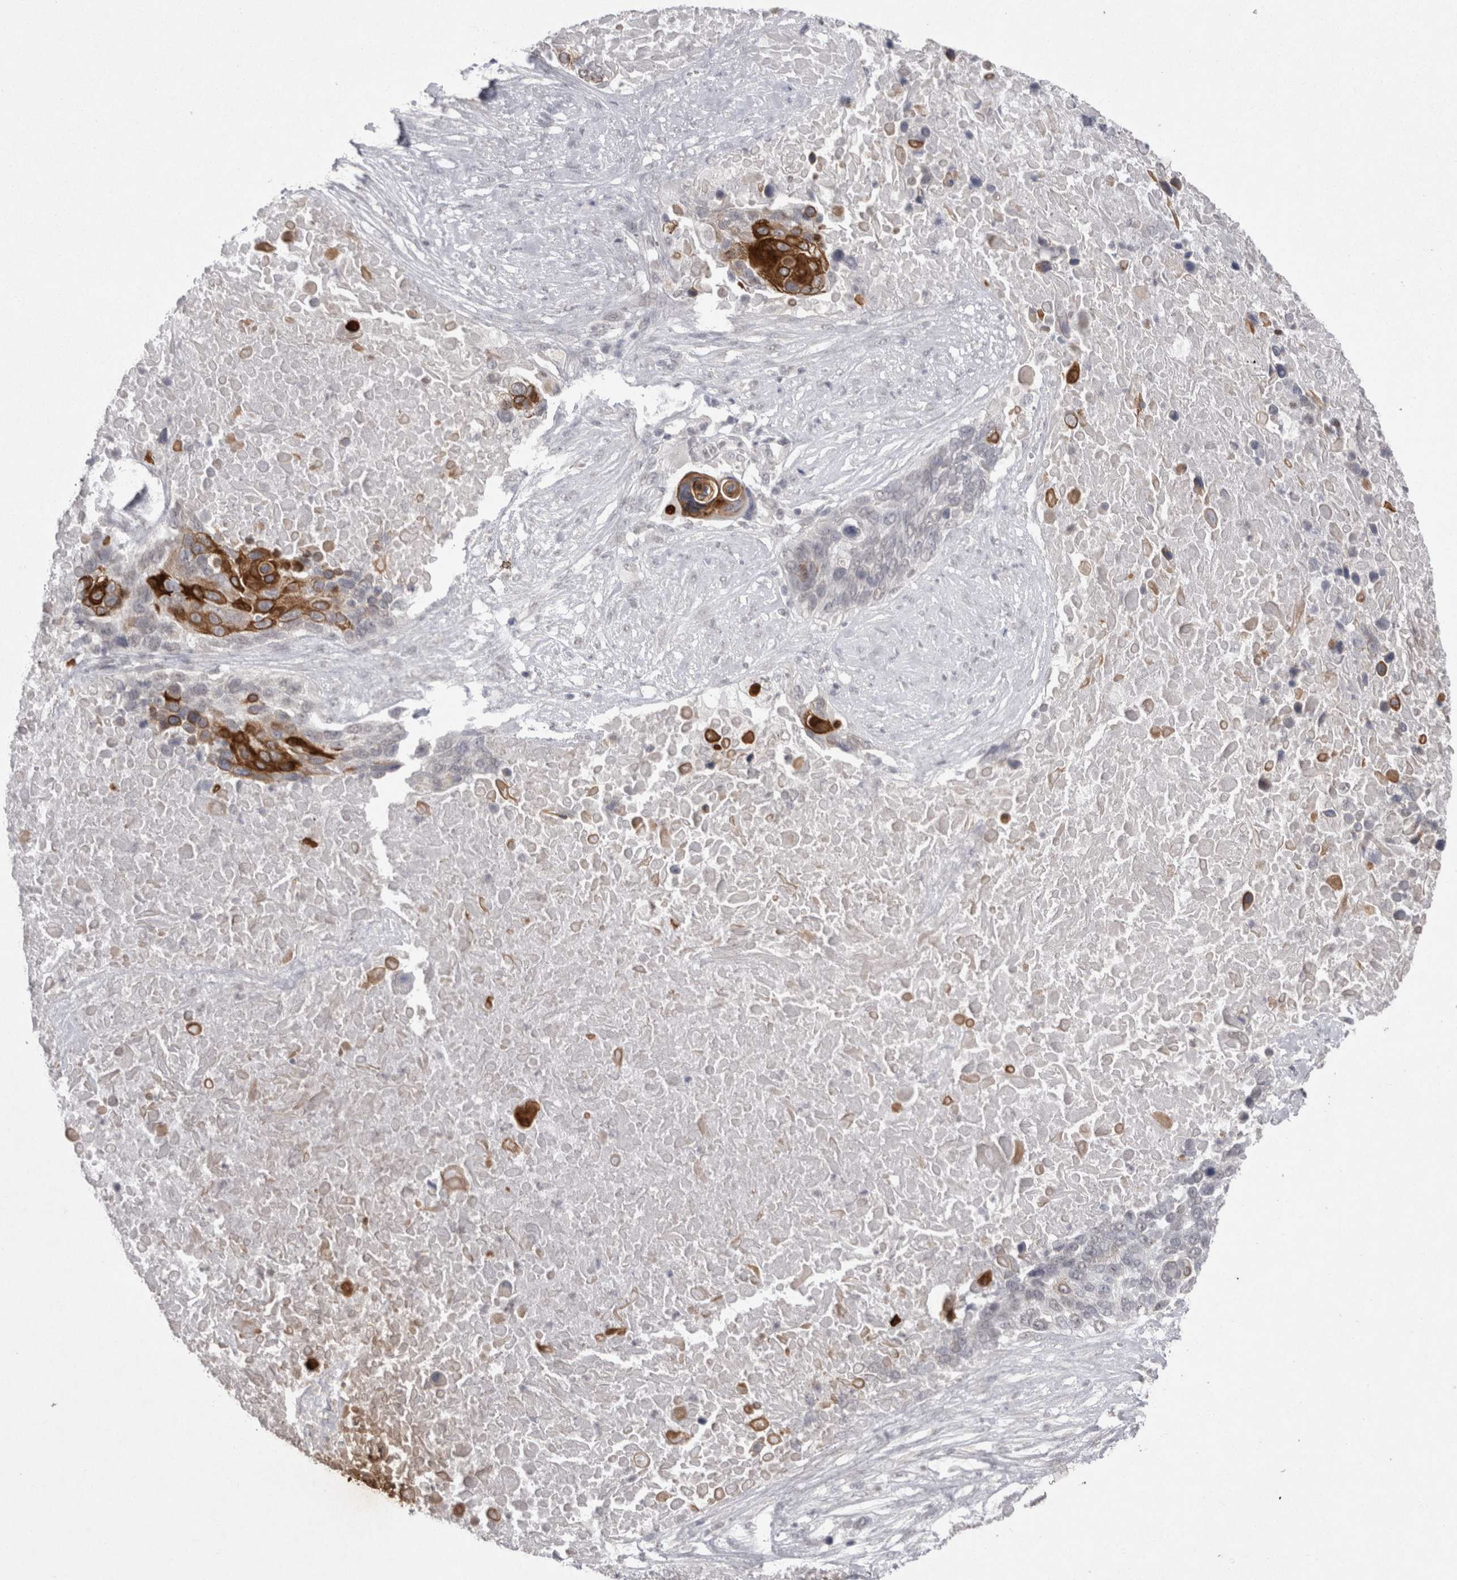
{"staining": {"intensity": "strong", "quantity": "<25%", "location": "cytoplasmic/membranous"}, "tissue": "lung cancer", "cell_type": "Tumor cells", "image_type": "cancer", "snomed": [{"axis": "morphology", "description": "Squamous cell carcinoma, NOS"}, {"axis": "topography", "description": "Lung"}], "caption": "High-magnification brightfield microscopy of lung squamous cell carcinoma stained with DAB (brown) and counterstained with hematoxylin (blue). tumor cells exhibit strong cytoplasmic/membranous staining is appreciated in about<25% of cells. (DAB IHC with brightfield microscopy, high magnification).", "gene": "DDX4", "patient": {"sex": "male", "age": 66}}